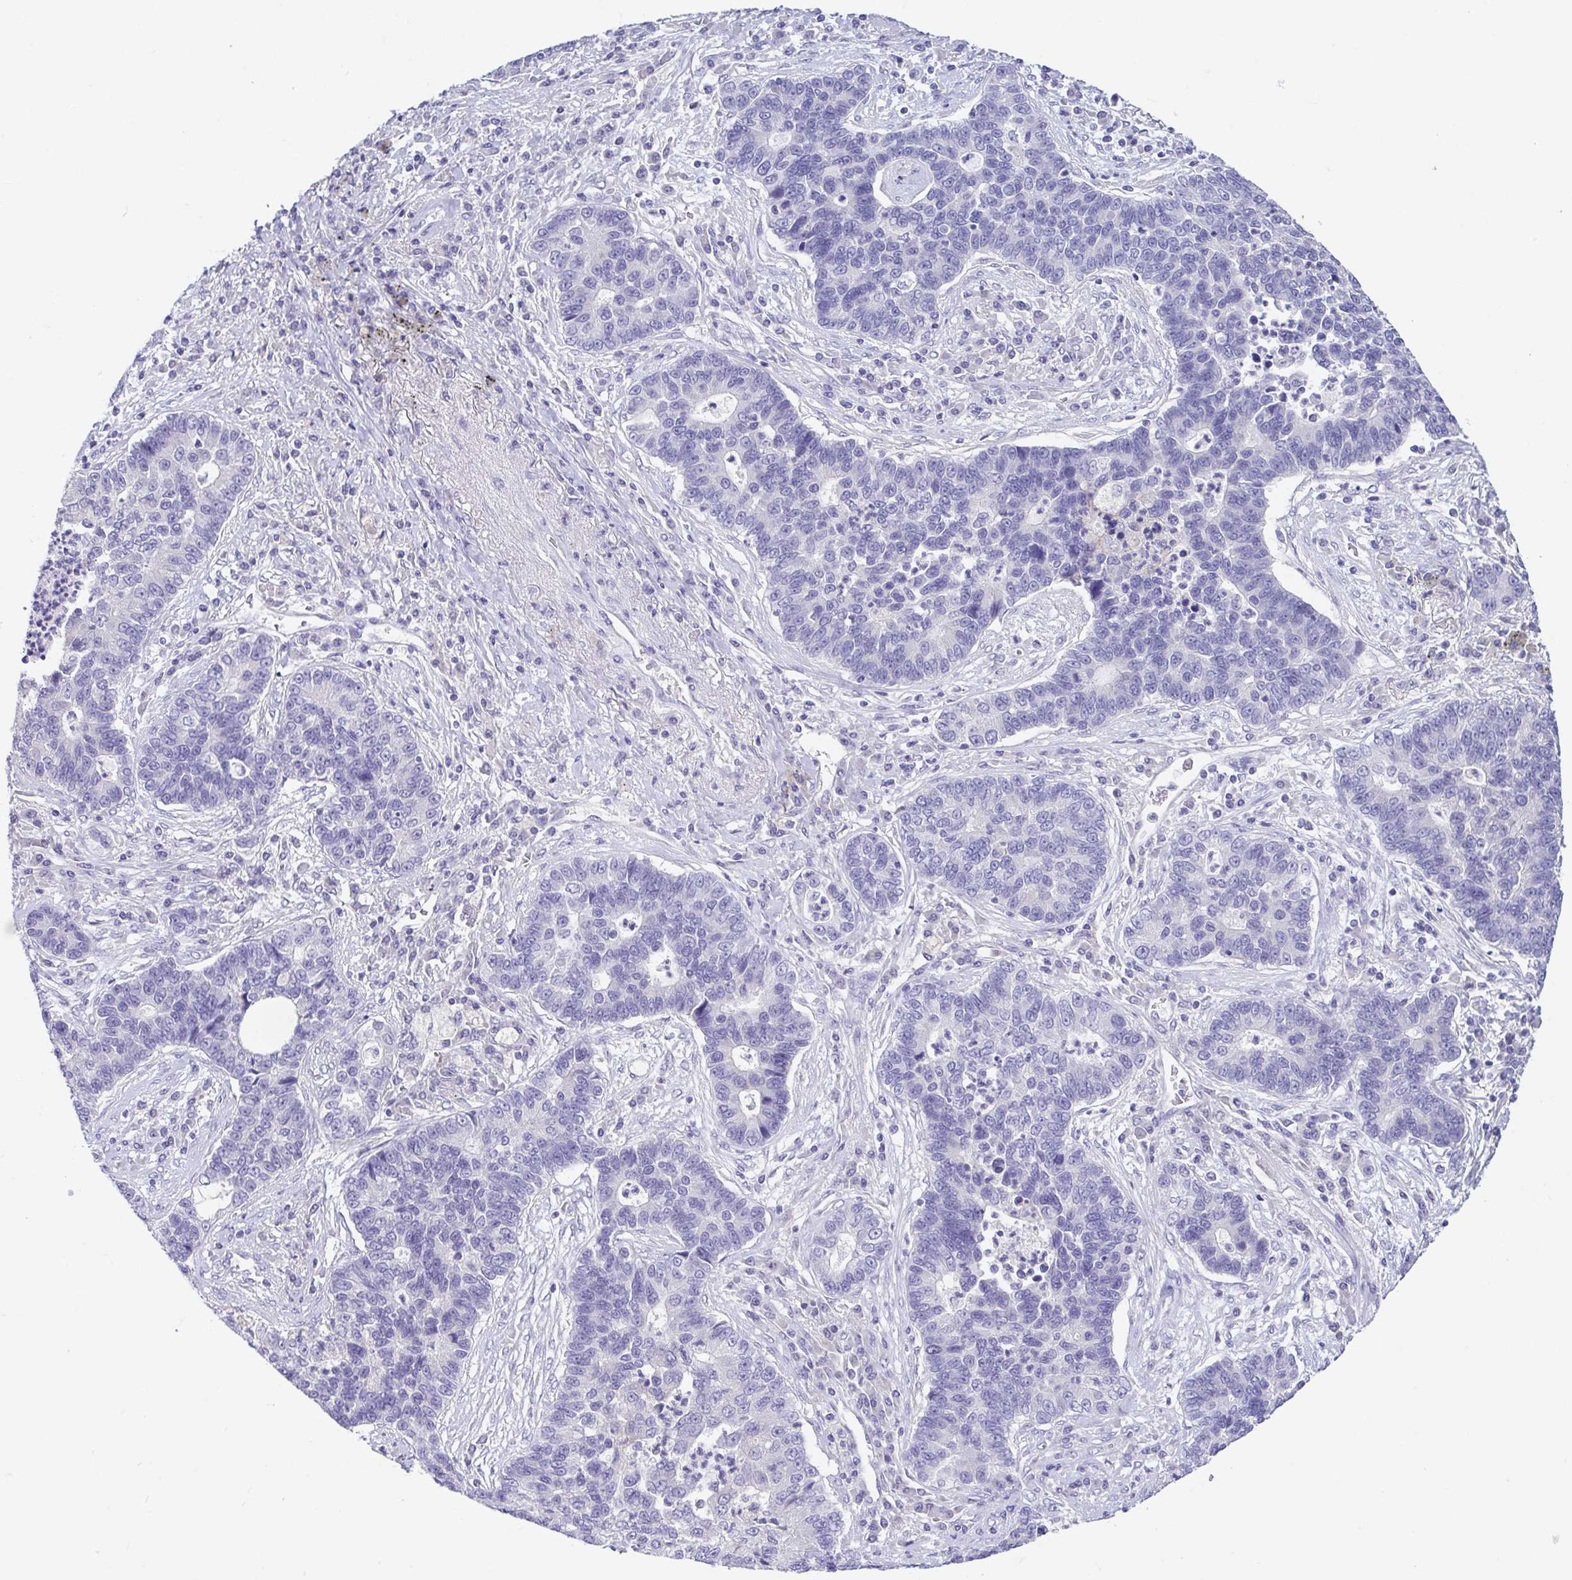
{"staining": {"intensity": "negative", "quantity": "none", "location": "none"}, "tissue": "lung cancer", "cell_type": "Tumor cells", "image_type": "cancer", "snomed": [{"axis": "morphology", "description": "Adenocarcinoma, NOS"}, {"axis": "topography", "description": "Lung"}], "caption": "Immunohistochemical staining of adenocarcinoma (lung) displays no significant staining in tumor cells.", "gene": "A1BG", "patient": {"sex": "female", "age": 57}}